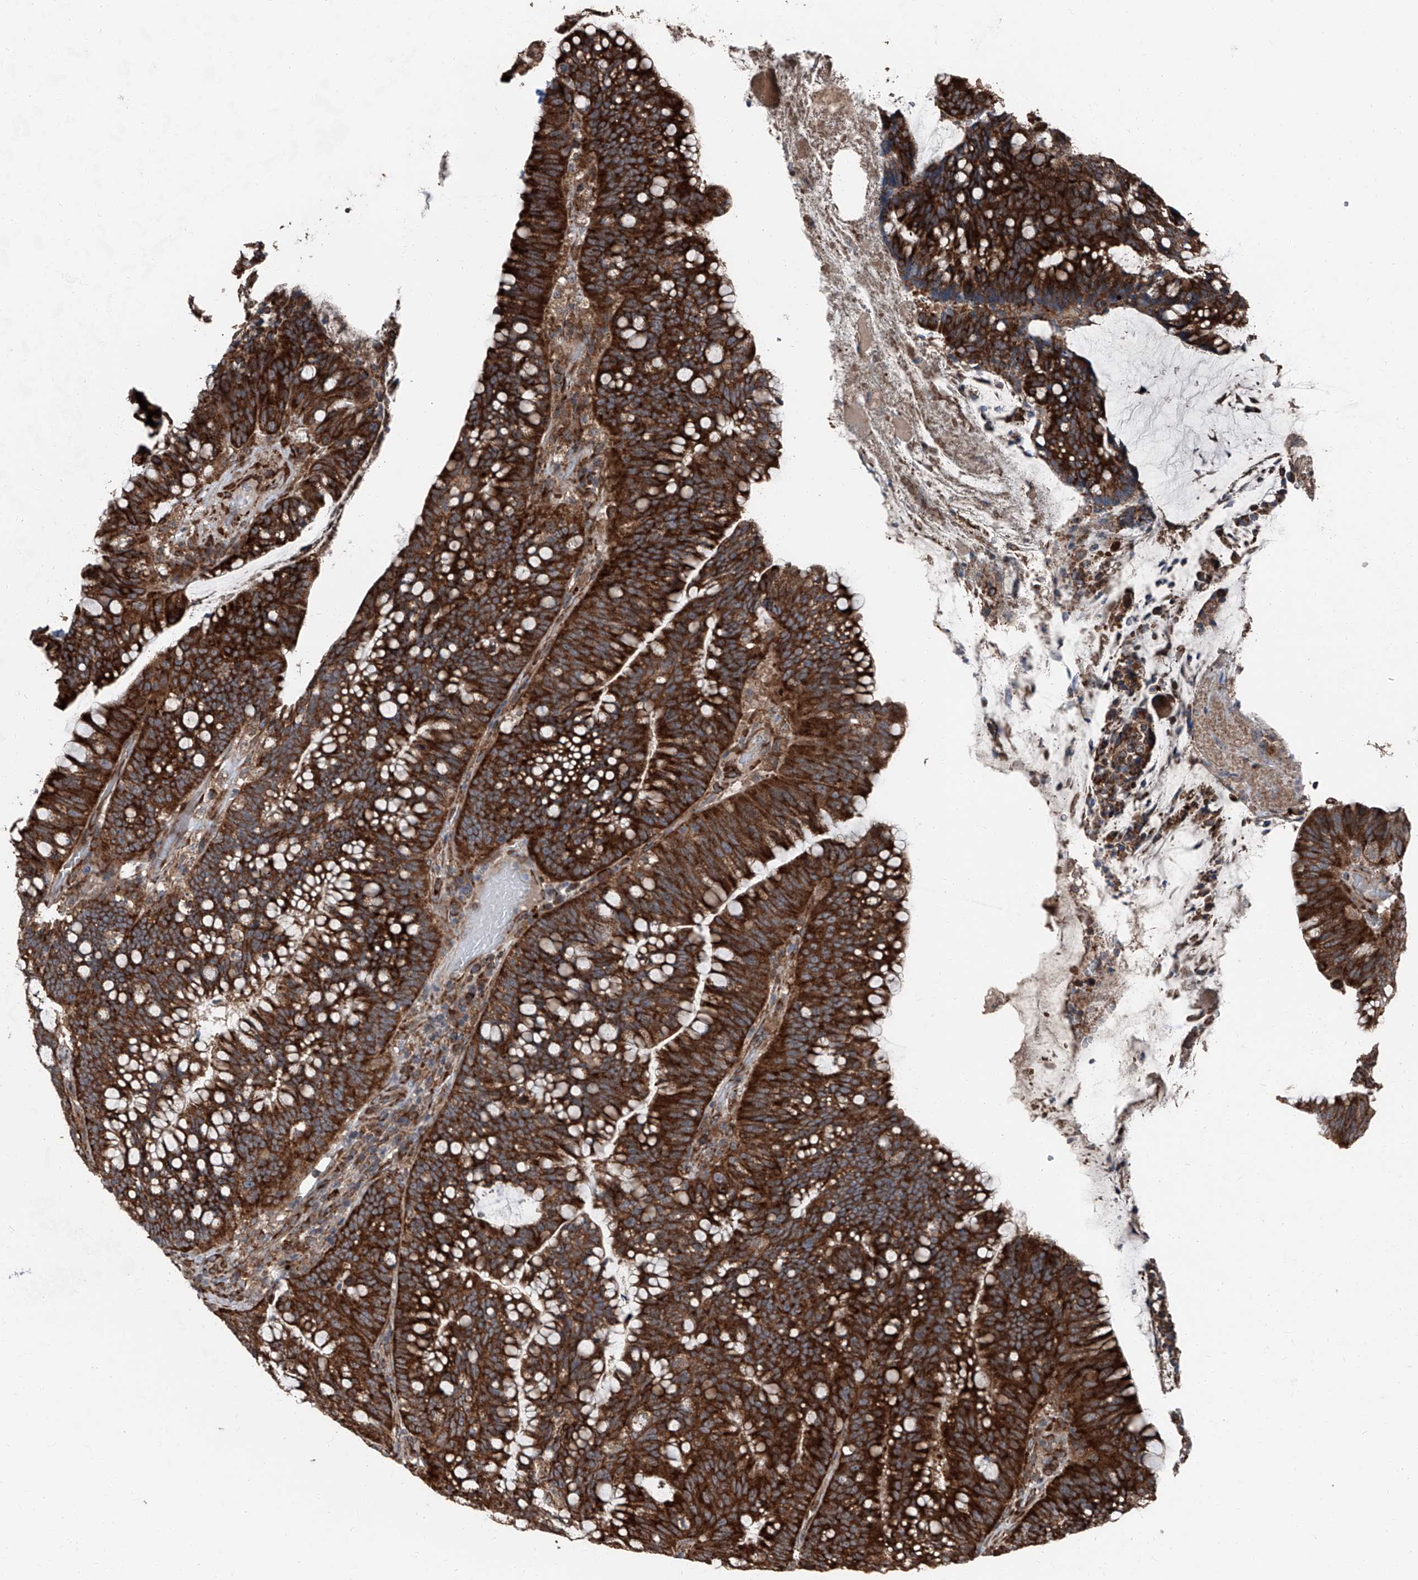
{"staining": {"intensity": "strong", "quantity": ">75%", "location": "cytoplasmic/membranous"}, "tissue": "colorectal cancer", "cell_type": "Tumor cells", "image_type": "cancer", "snomed": [{"axis": "morphology", "description": "Adenocarcinoma, NOS"}, {"axis": "topography", "description": "Colon"}], "caption": "Brown immunohistochemical staining in colorectal adenocarcinoma exhibits strong cytoplasmic/membranous staining in about >75% of tumor cells. The staining was performed using DAB to visualize the protein expression in brown, while the nuclei were stained in blue with hematoxylin (Magnification: 20x).", "gene": "LIMK1", "patient": {"sex": "female", "age": 66}}